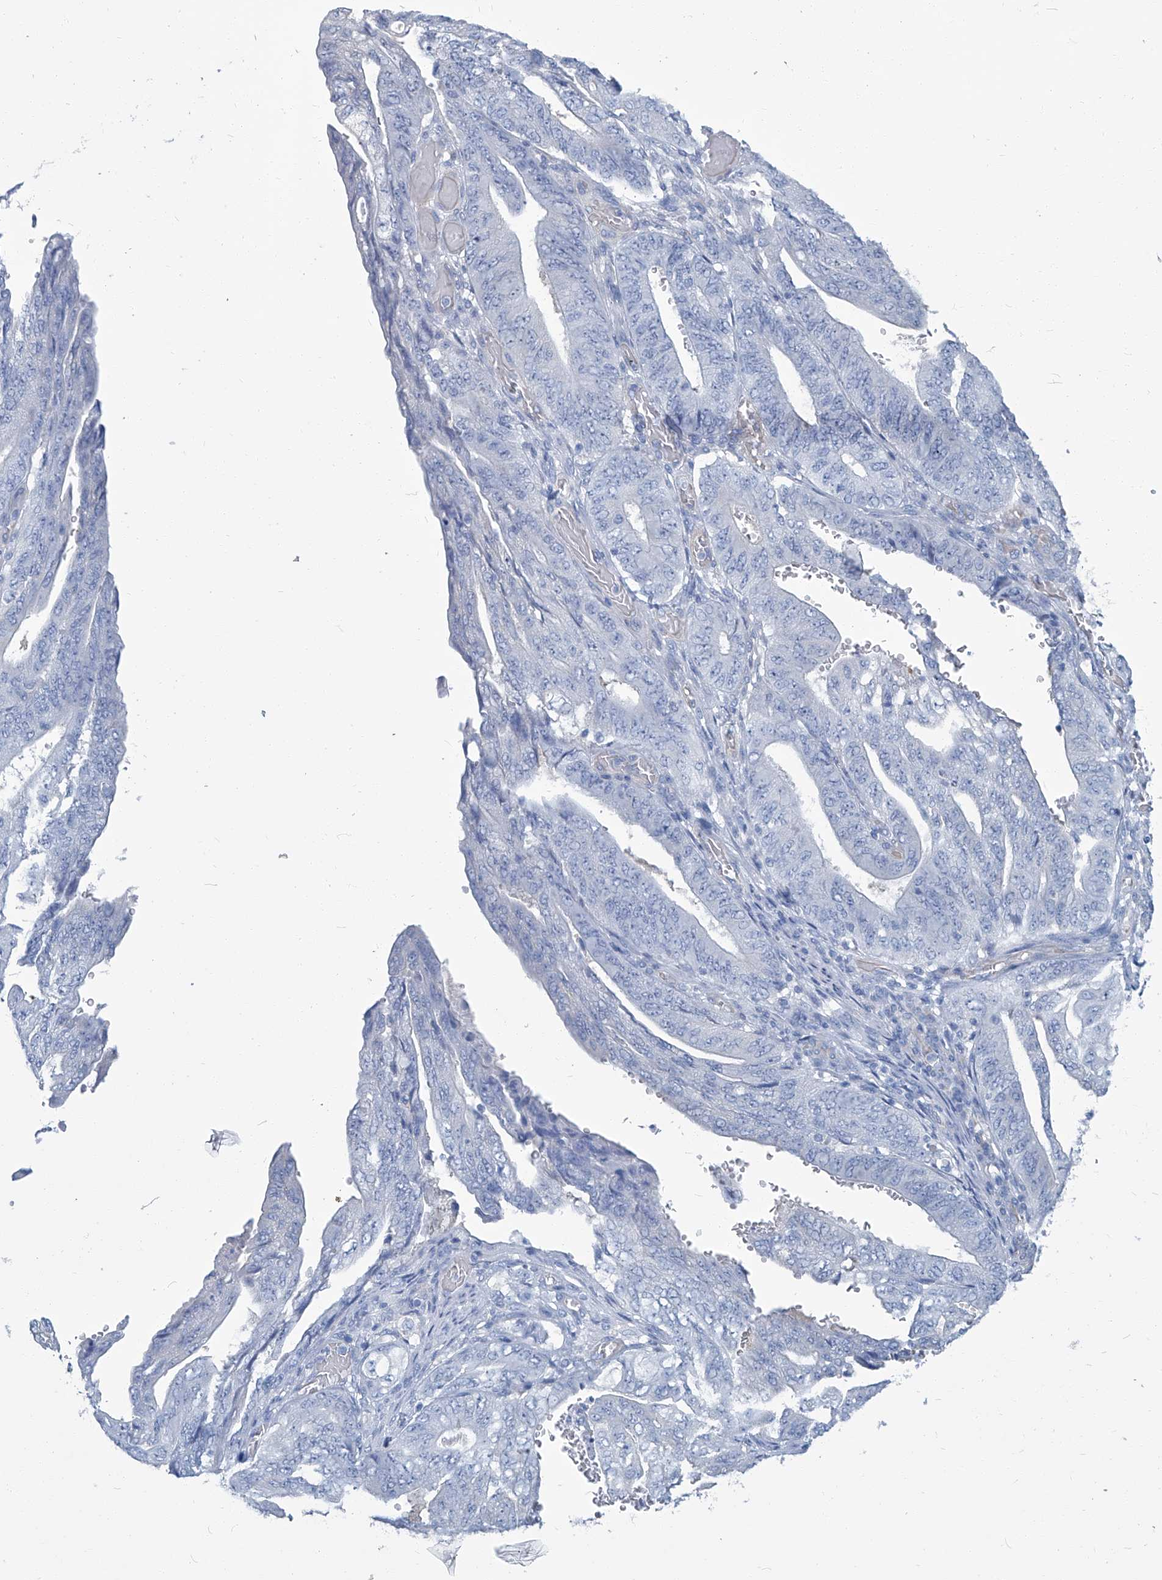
{"staining": {"intensity": "negative", "quantity": "none", "location": "none"}, "tissue": "stomach cancer", "cell_type": "Tumor cells", "image_type": "cancer", "snomed": [{"axis": "morphology", "description": "Adenocarcinoma, NOS"}, {"axis": "topography", "description": "Stomach"}], "caption": "There is no significant expression in tumor cells of stomach cancer (adenocarcinoma).", "gene": "PFKL", "patient": {"sex": "female", "age": 73}}